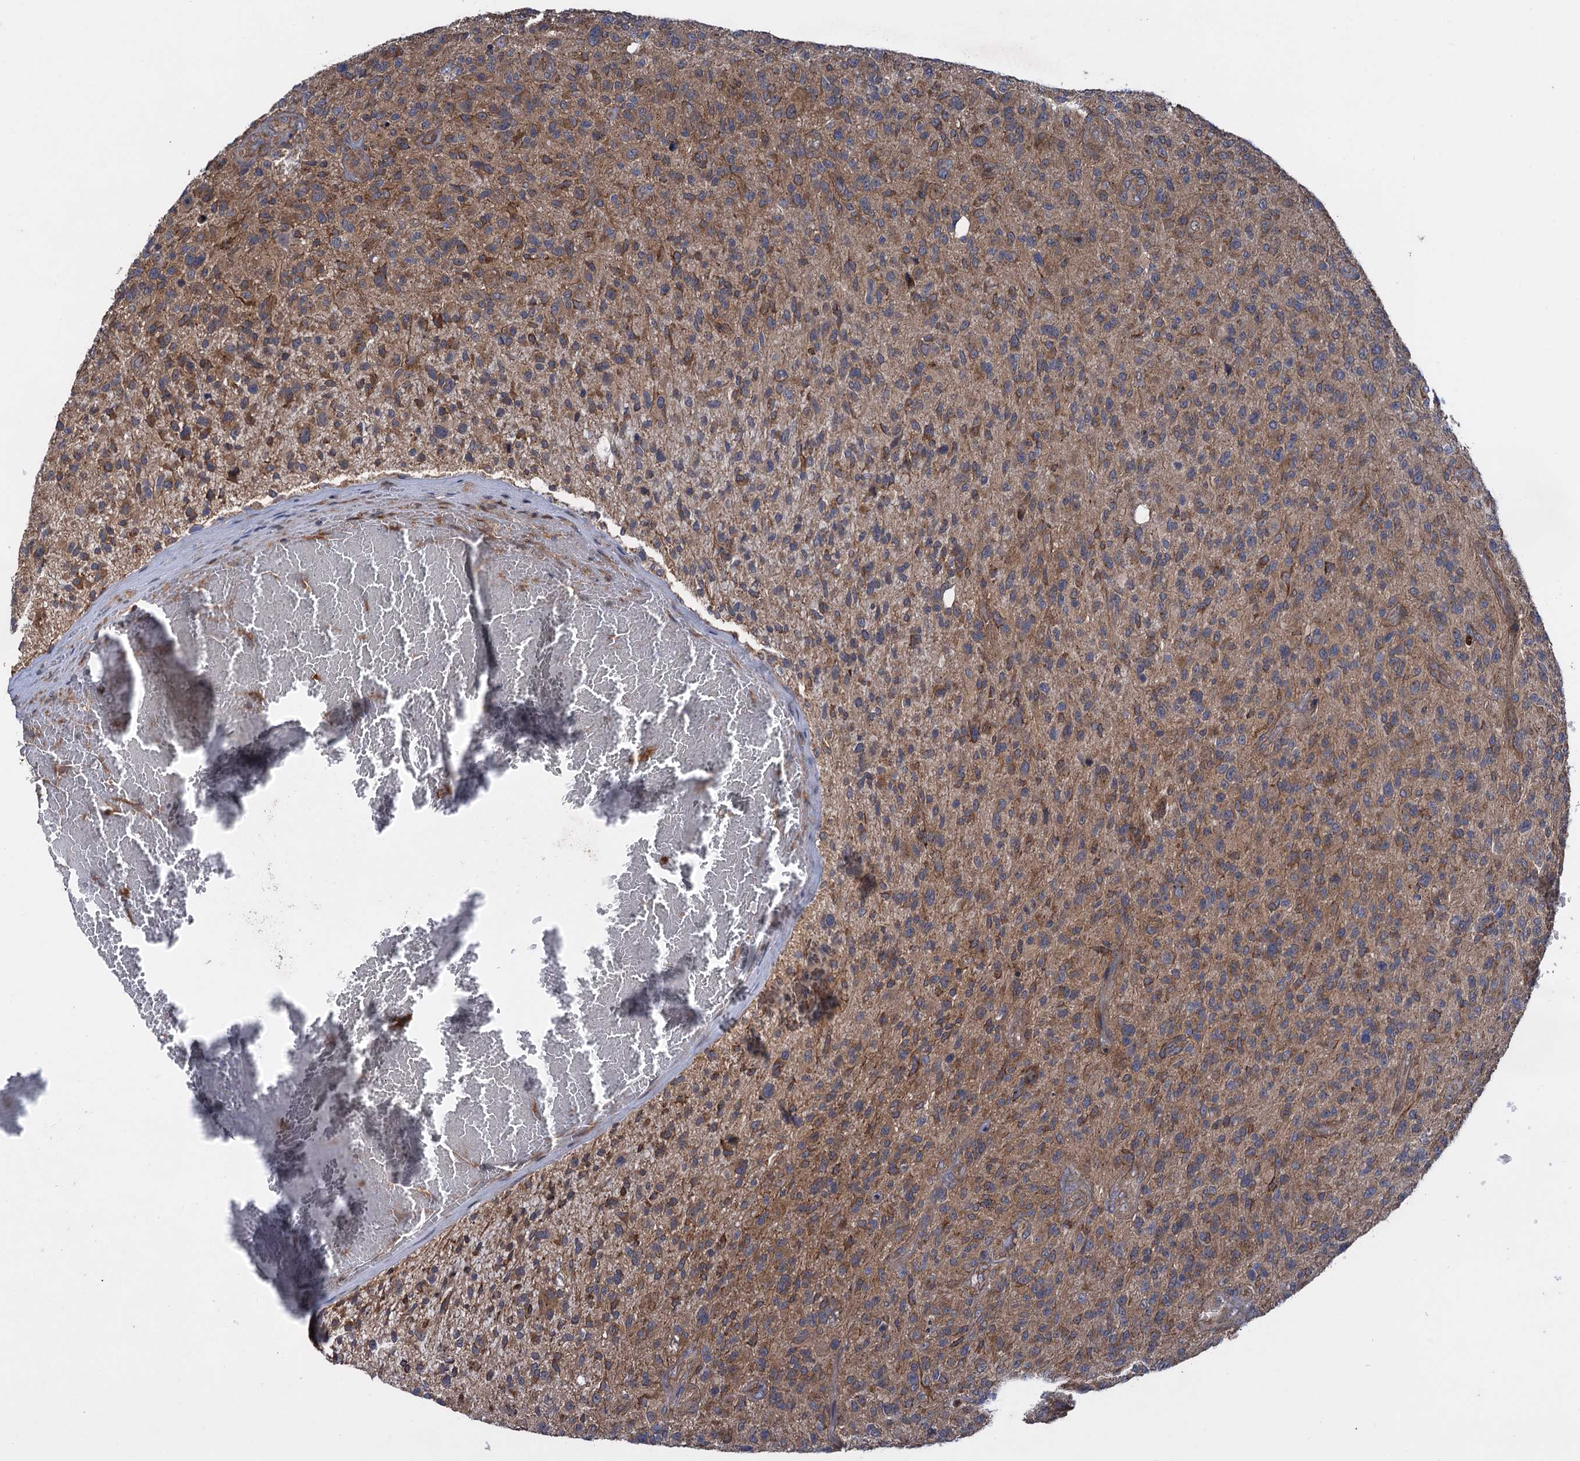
{"staining": {"intensity": "weak", "quantity": "25%-75%", "location": "cytoplasmic/membranous"}, "tissue": "glioma", "cell_type": "Tumor cells", "image_type": "cancer", "snomed": [{"axis": "morphology", "description": "Glioma, malignant, High grade"}, {"axis": "topography", "description": "Brain"}], "caption": "Immunohistochemistry (IHC) of malignant glioma (high-grade) reveals low levels of weak cytoplasmic/membranous staining in approximately 25%-75% of tumor cells.", "gene": "HAUS1", "patient": {"sex": "male", "age": 47}}